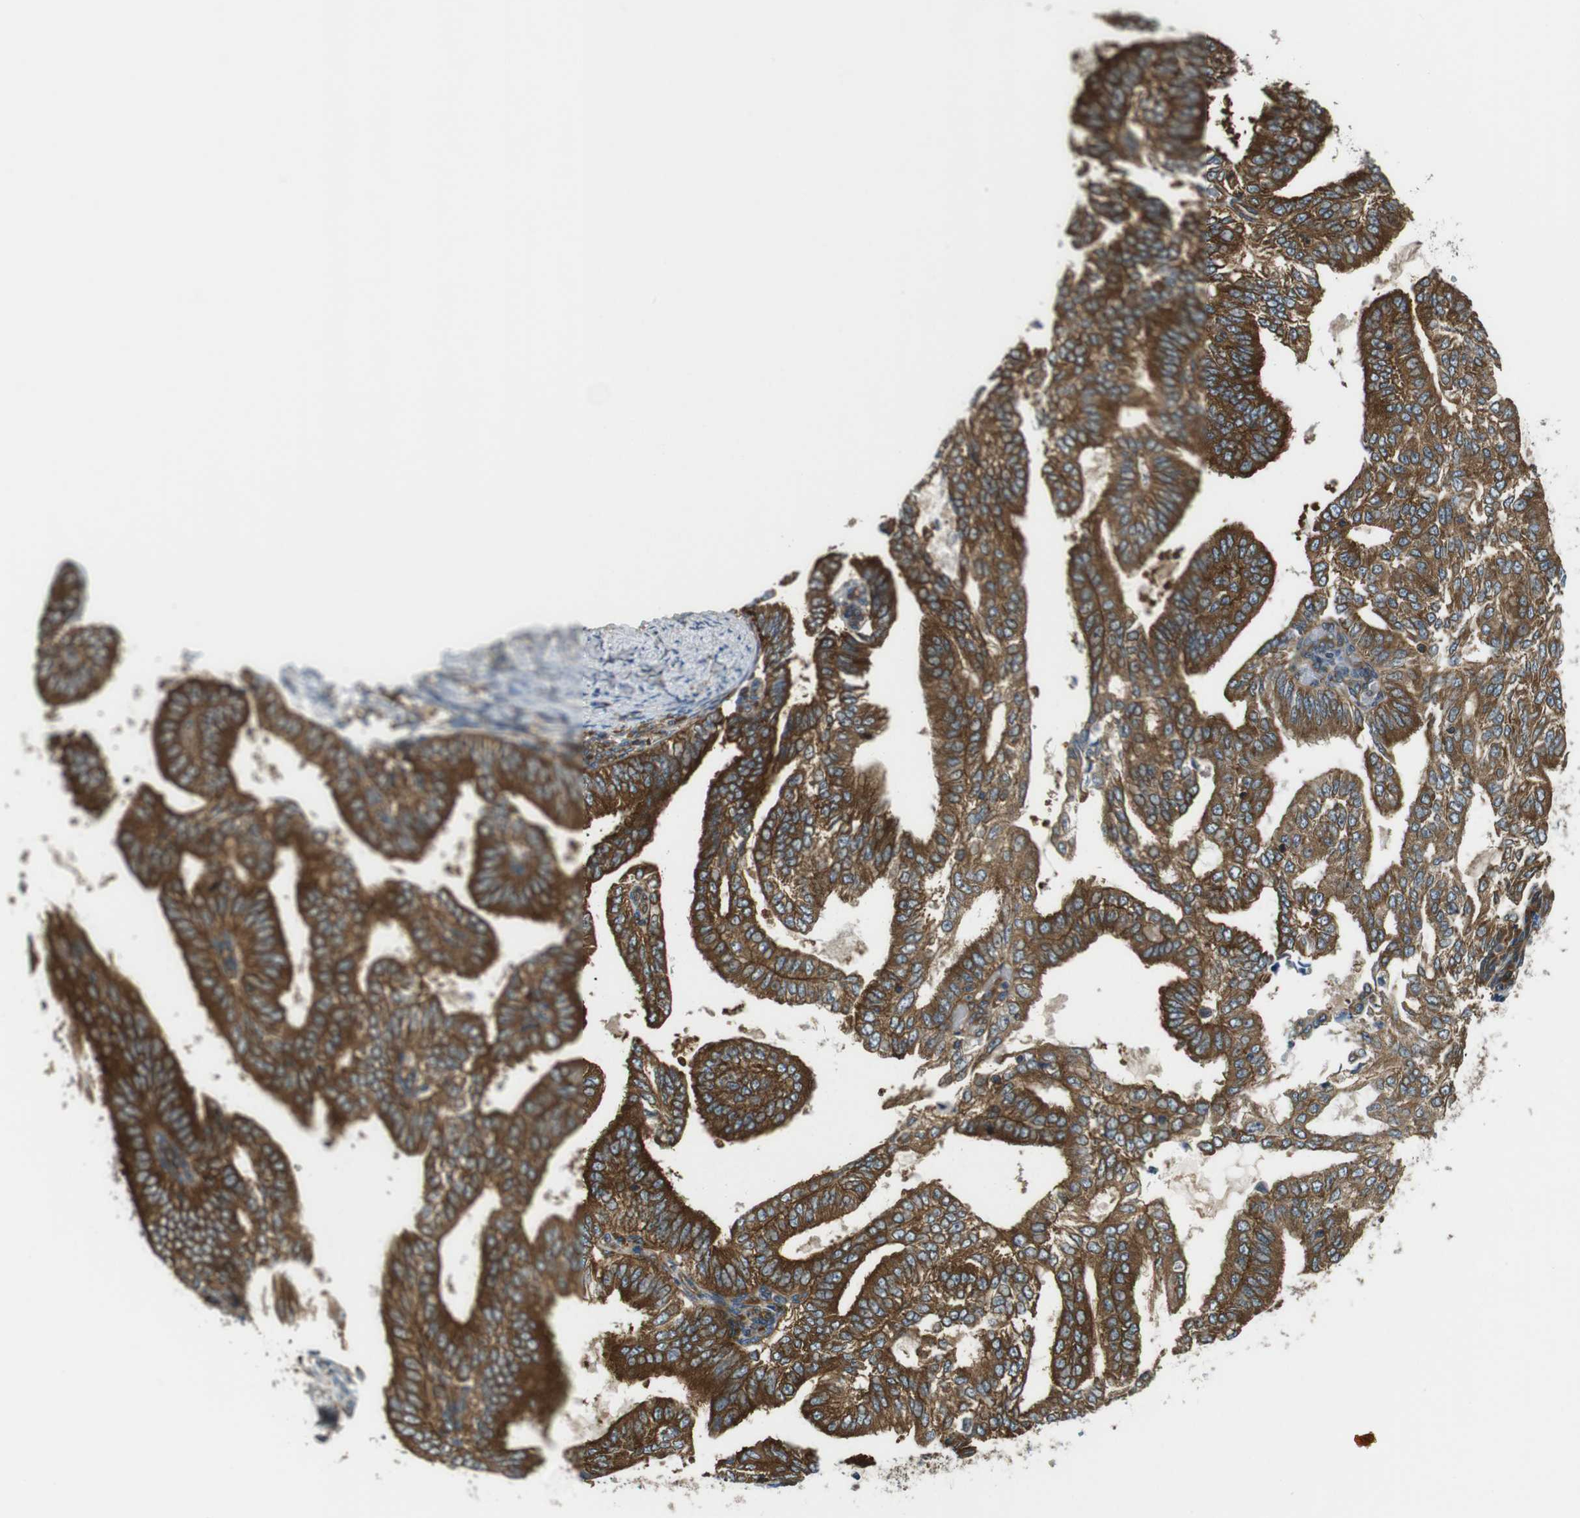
{"staining": {"intensity": "strong", "quantity": ">75%", "location": "cytoplasmic/membranous"}, "tissue": "endometrial cancer", "cell_type": "Tumor cells", "image_type": "cancer", "snomed": [{"axis": "morphology", "description": "Adenocarcinoma, NOS"}, {"axis": "topography", "description": "Endometrium"}], "caption": "The immunohistochemical stain labels strong cytoplasmic/membranous expression in tumor cells of endometrial cancer (adenocarcinoma) tissue. (Stains: DAB in brown, nuclei in blue, Microscopy: brightfield microscopy at high magnification).", "gene": "TSC1", "patient": {"sex": "female", "age": 58}}